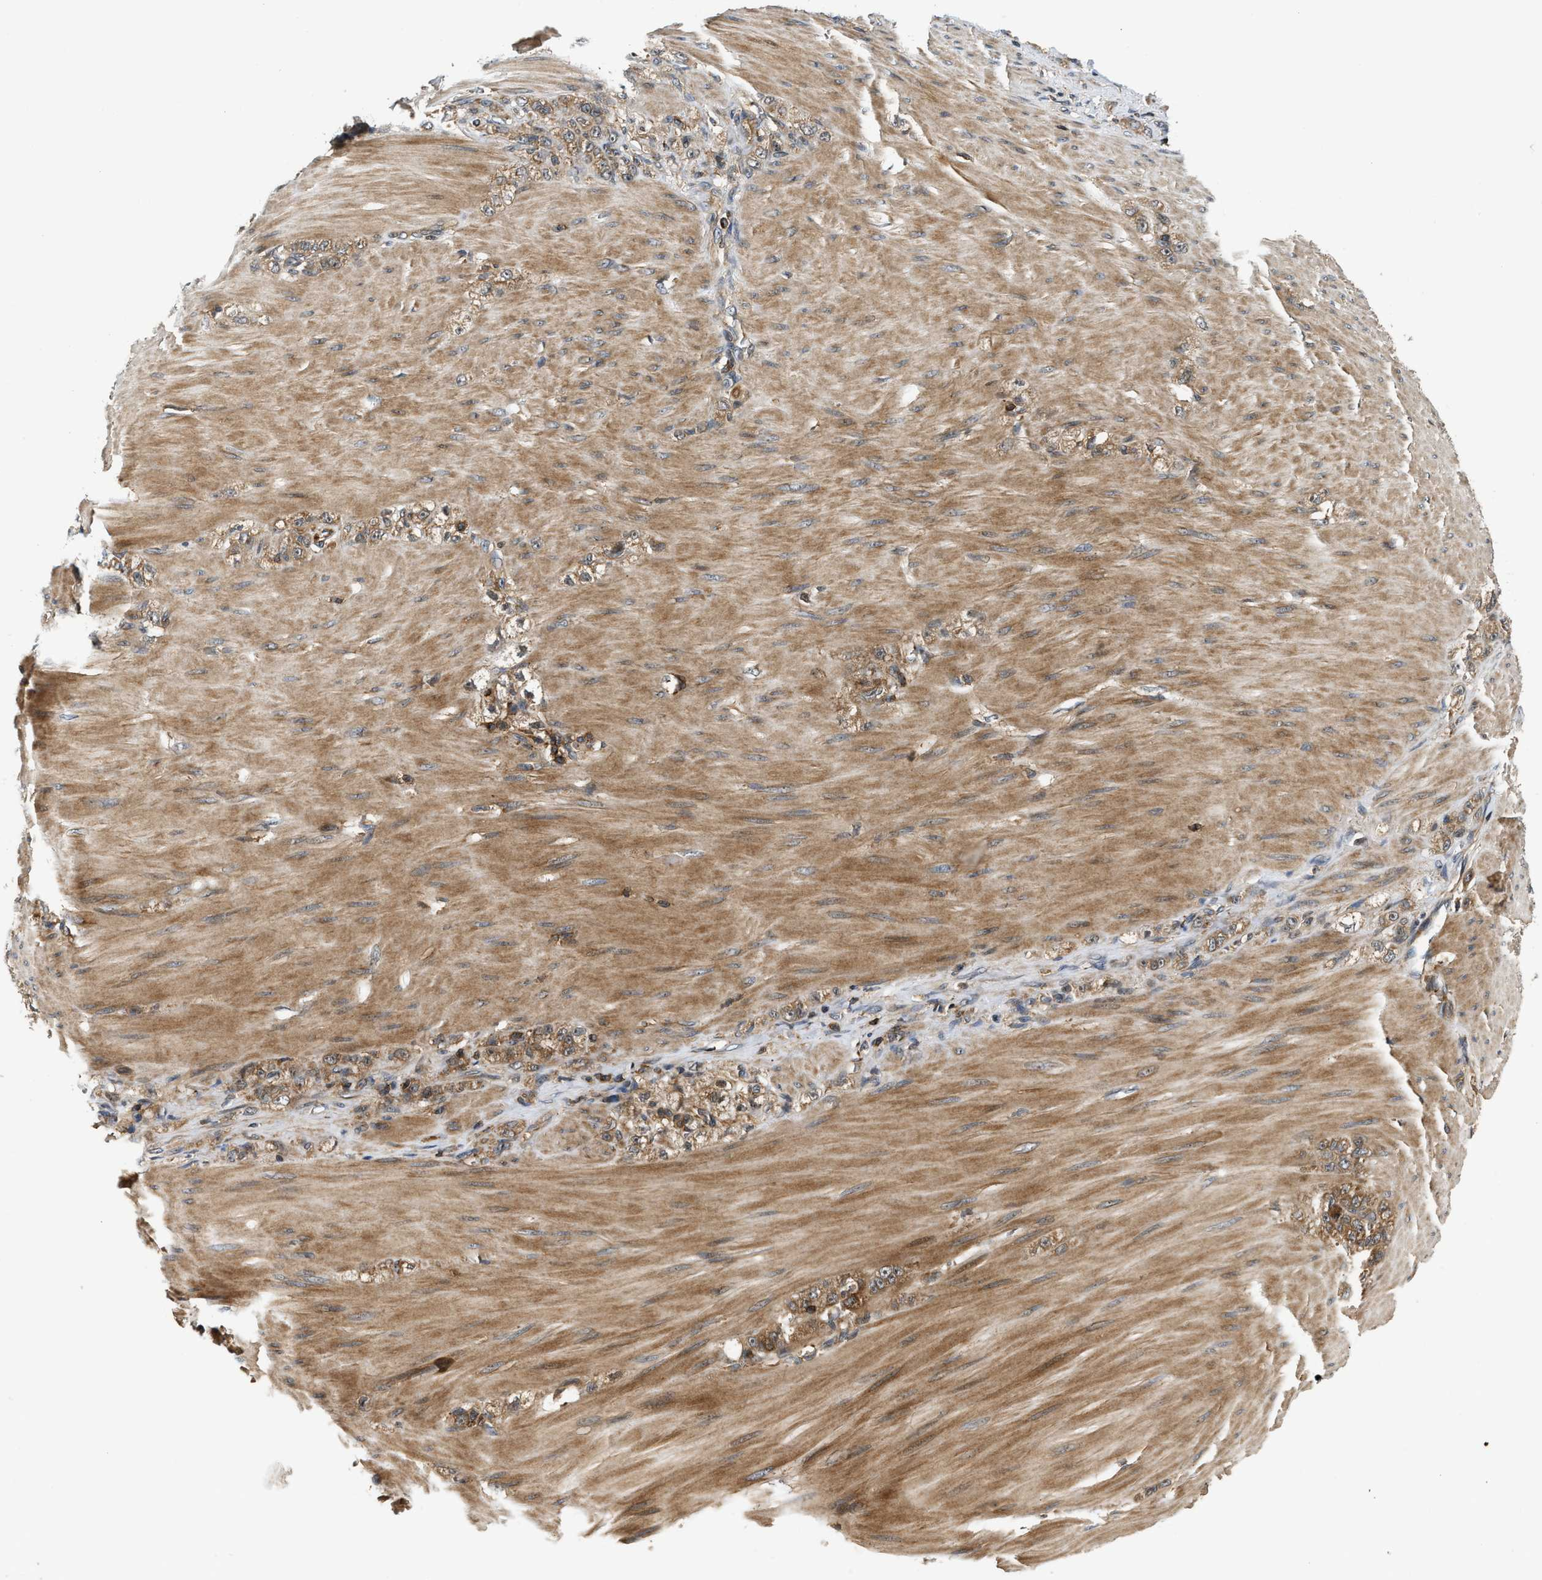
{"staining": {"intensity": "moderate", "quantity": "25%-75%", "location": "cytoplasmic/membranous"}, "tissue": "stomach cancer", "cell_type": "Tumor cells", "image_type": "cancer", "snomed": [{"axis": "morphology", "description": "Normal tissue, NOS"}, {"axis": "morphology", "description": "Adenocarcinoma, NOS"}, {"axis": "topography", "description": "Stomach"}], "caption": "Immunohistochemical staining of human stomach cancer displays medium levels of moderate cytoplasmic/membranous staining in approximately 25%-75% of tumor cells.", "gene": "SNX5", "patient": {"sex": "male", "age": 82}}